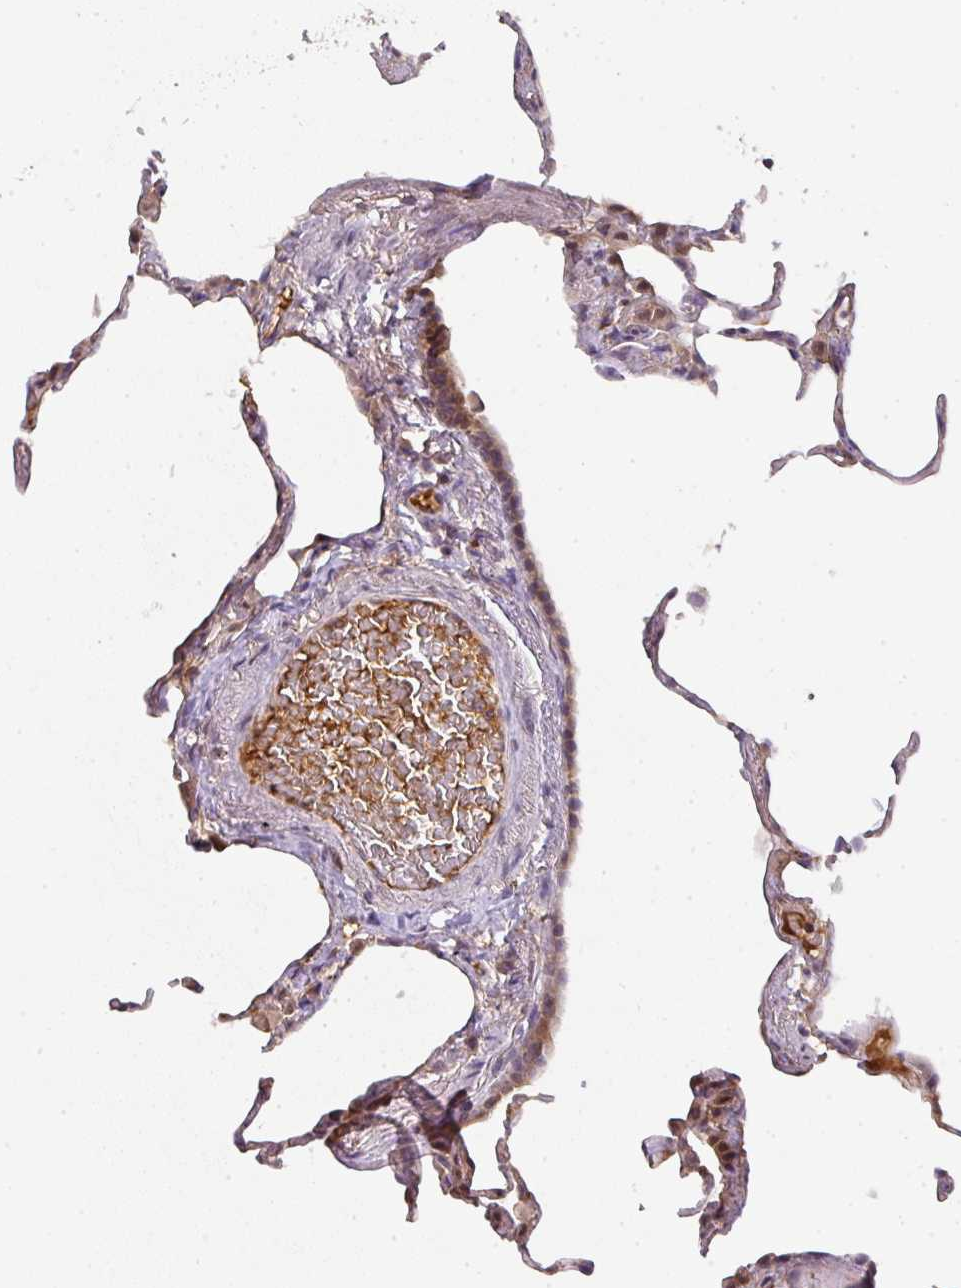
{"staining": {"intensity": "negative", "quantity": "none", "location": "none"}, "tissue": "lung", "cell_type": "Alveolar cells", "image_type": "normal", "snomed": [{"axis": "morphology", "description": "Normal tissue, NOS"}, {"axis": "topography", "description": "Lung"}], "caption": "Immunohistochemical staining of unremarkable human lung demonstrates no significant expression in alveolar cells.", "gene": "RANBP9", "patient": {"sex": "female", "age": 57}}